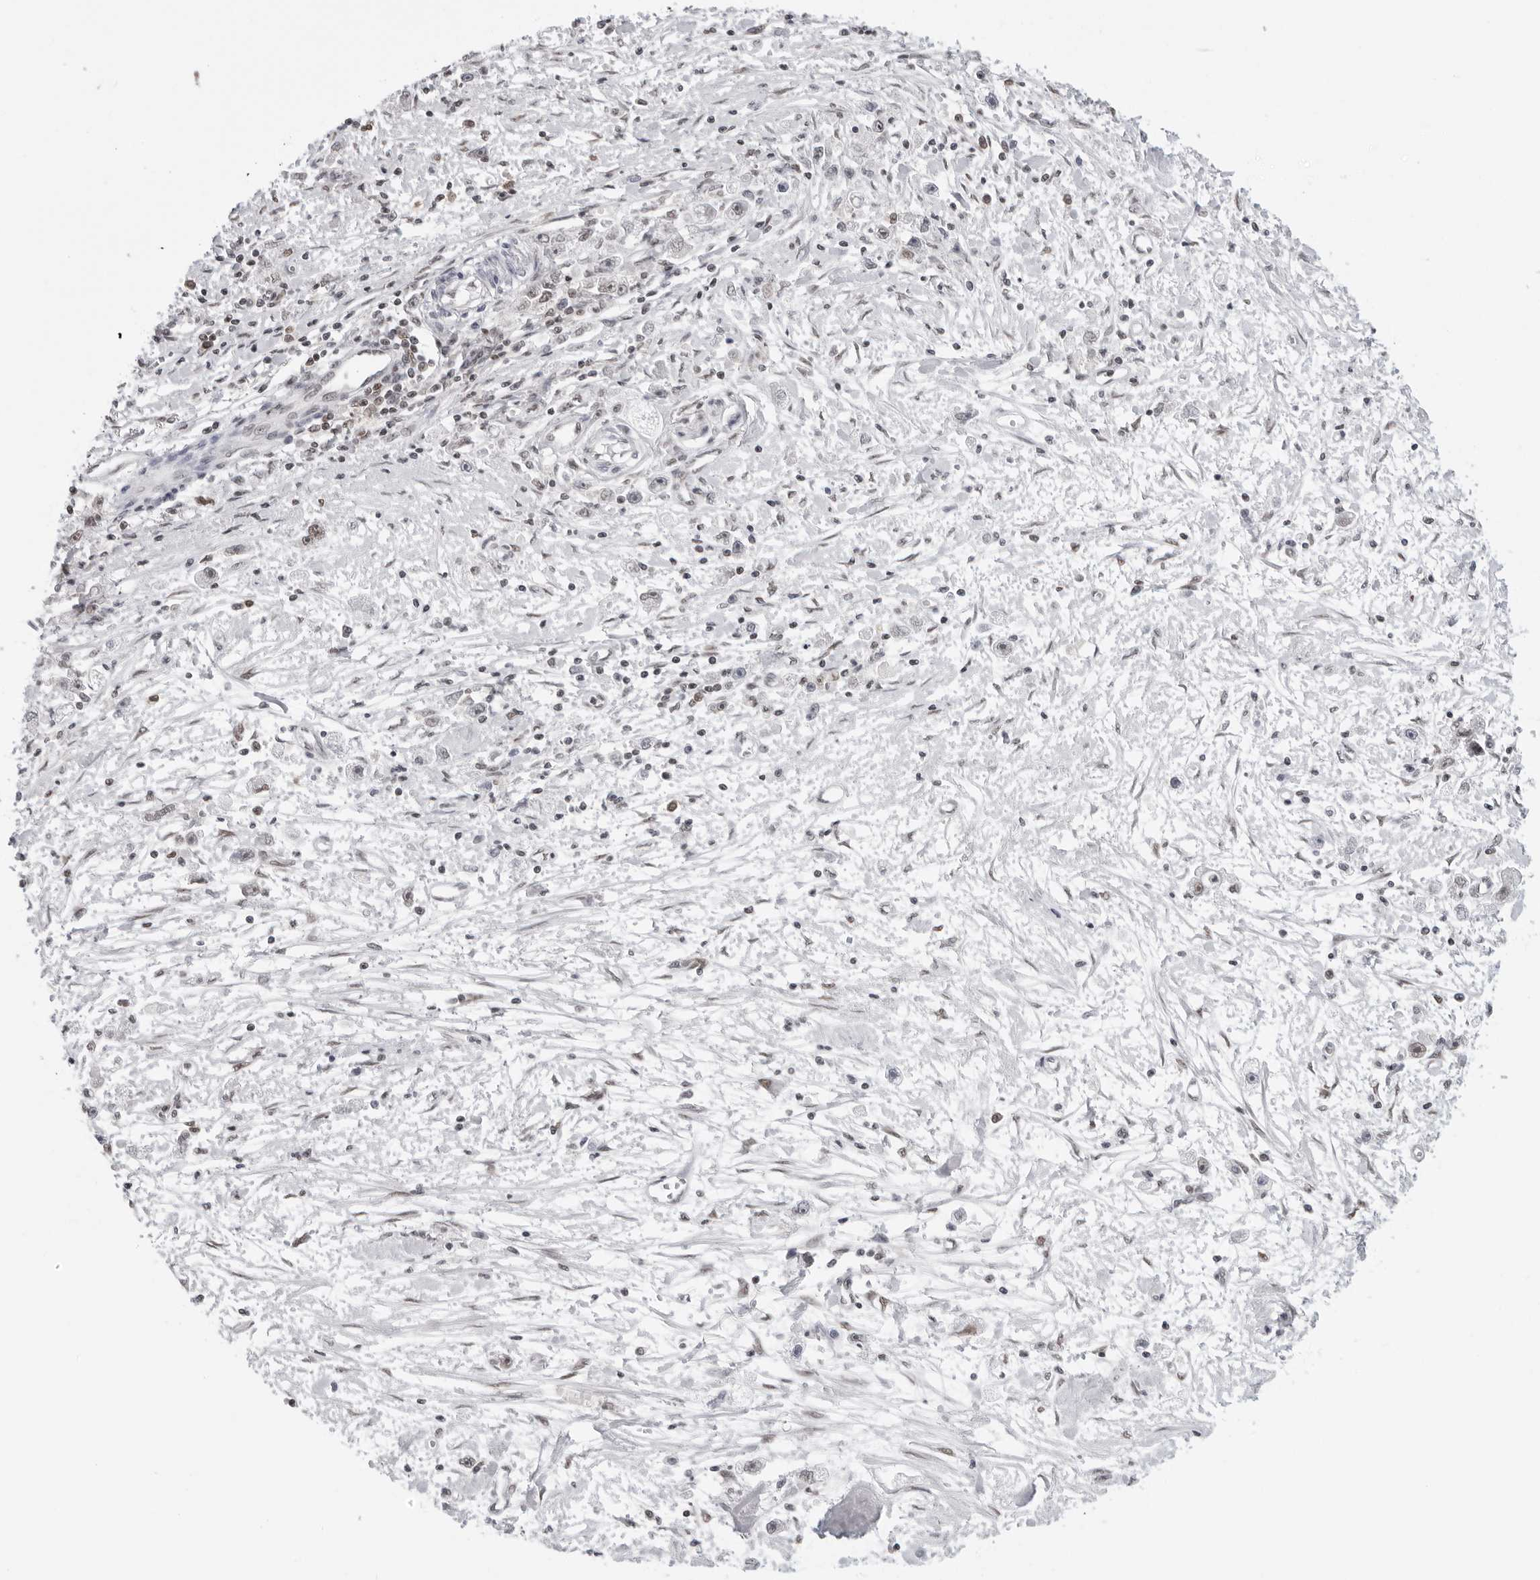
{"staining": {"intensity": "weak", "quantity": "<25%", "location": "nuclear"}, "tissue": "stomach cancer", "cell_type": "Tumor cells", "image_type": "cancer", "snomed": [{"axis": "morphology", "description": "Adenocarcinoma, NOS"}, {"axis": "topography", "description": "Stomach"}], "caption": "Immunohistochemical staining of human stomach cancer (adenocarcinoma) displays no significant staining in tumor cells.", "gene": "RPA2", "patient": {"sex": "female", "age": 59}}